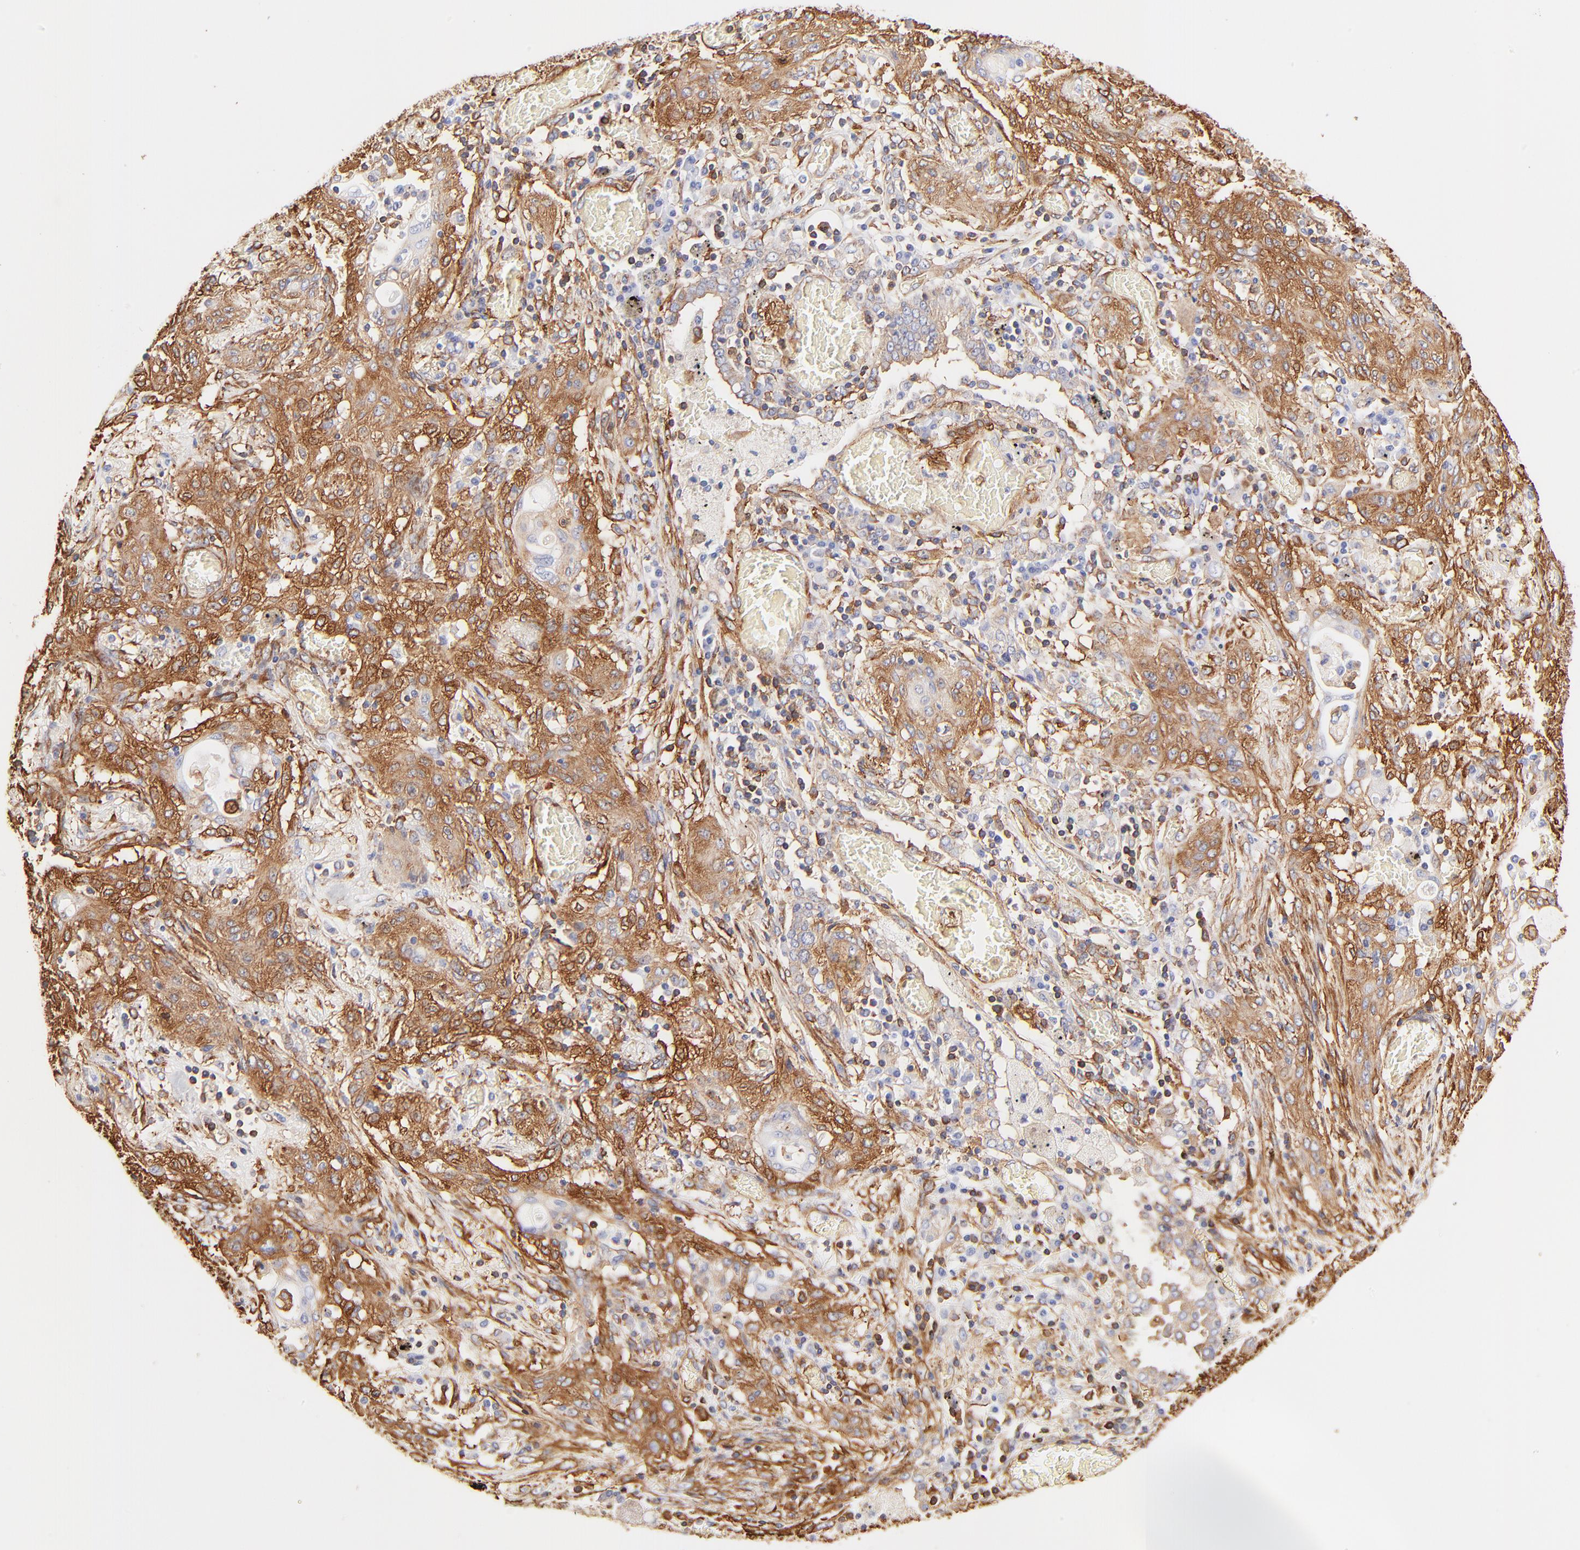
{"staining": {"intensity": "strong", "quantity": ">75%", "location": "cytoplasmic/membranous"}, "tissue": "lung cancer", "cell_type": "Tumor cells", "image_type": "cancer", "snomed": [{"axis": "morphology", "description": "Squamous cell carcinoma, NOS"}, {"axis": "topography", "description": "Lung"}], "caption": "Tumor cells exhibit high levels of strong cytoplasmic/membranous staining in about >75% of cells in squamous cell carcinoma (lung).", "gene": "FLNA", "patient": {"sex": "female", "age": 47}}